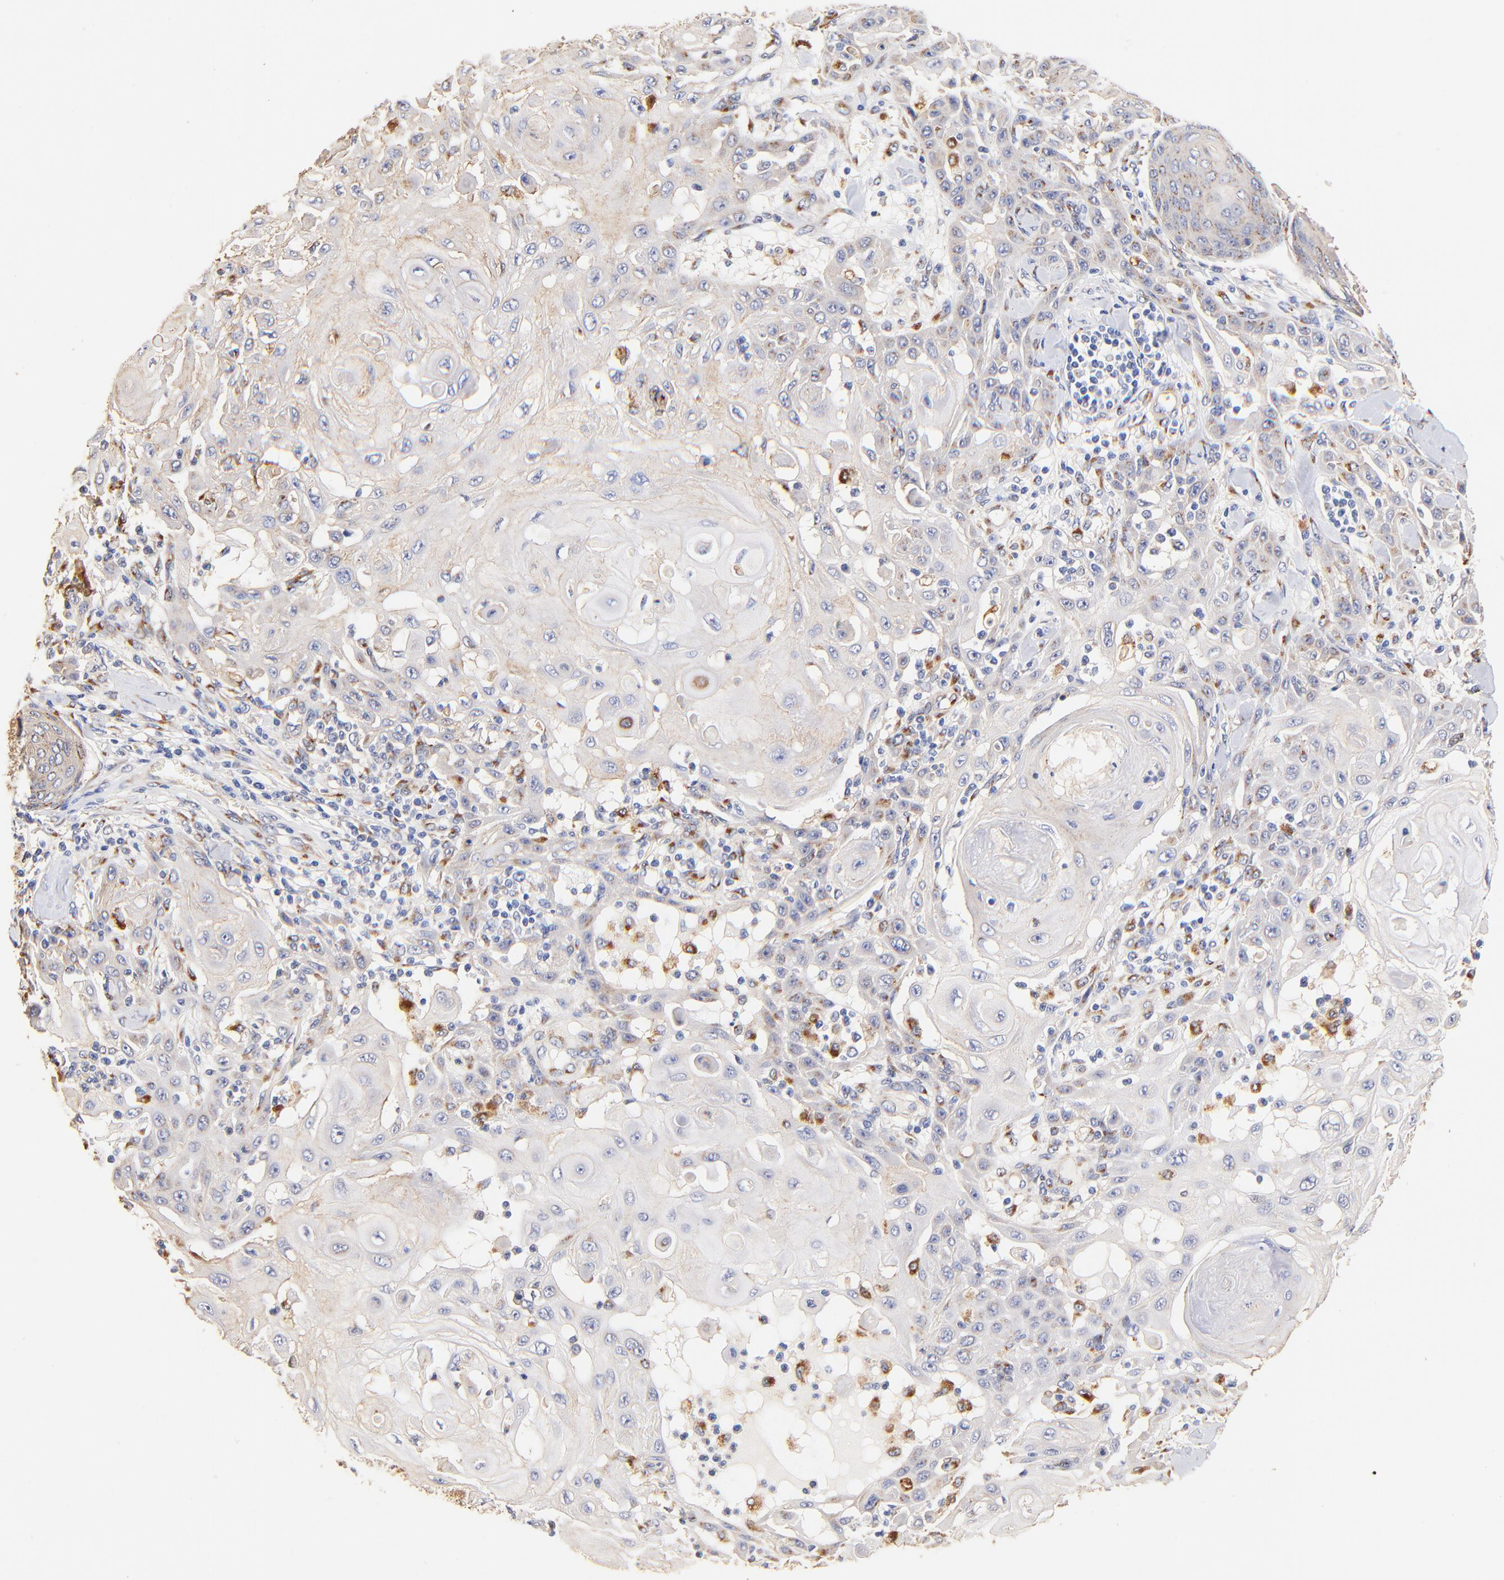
{"staining": {"intensity": "negative", "quantity": "none", "location": "none"}, "tissue": "skin cancer", "cell_type": "Tumor cells", "image_type": "cancer", "snomed": [{"axis": "morphology", "description": "Squamous cell carcinoma, NOS"}, {"axis": "topography", "description": "Skin"}], "caption": "Skin cancer (squamous cell carcinoma) was stained to show a protein in brown. There is no significant staining in tumor cells.", "gene": "FMNL3", "patient": {"sex": "male", "age": 24}}